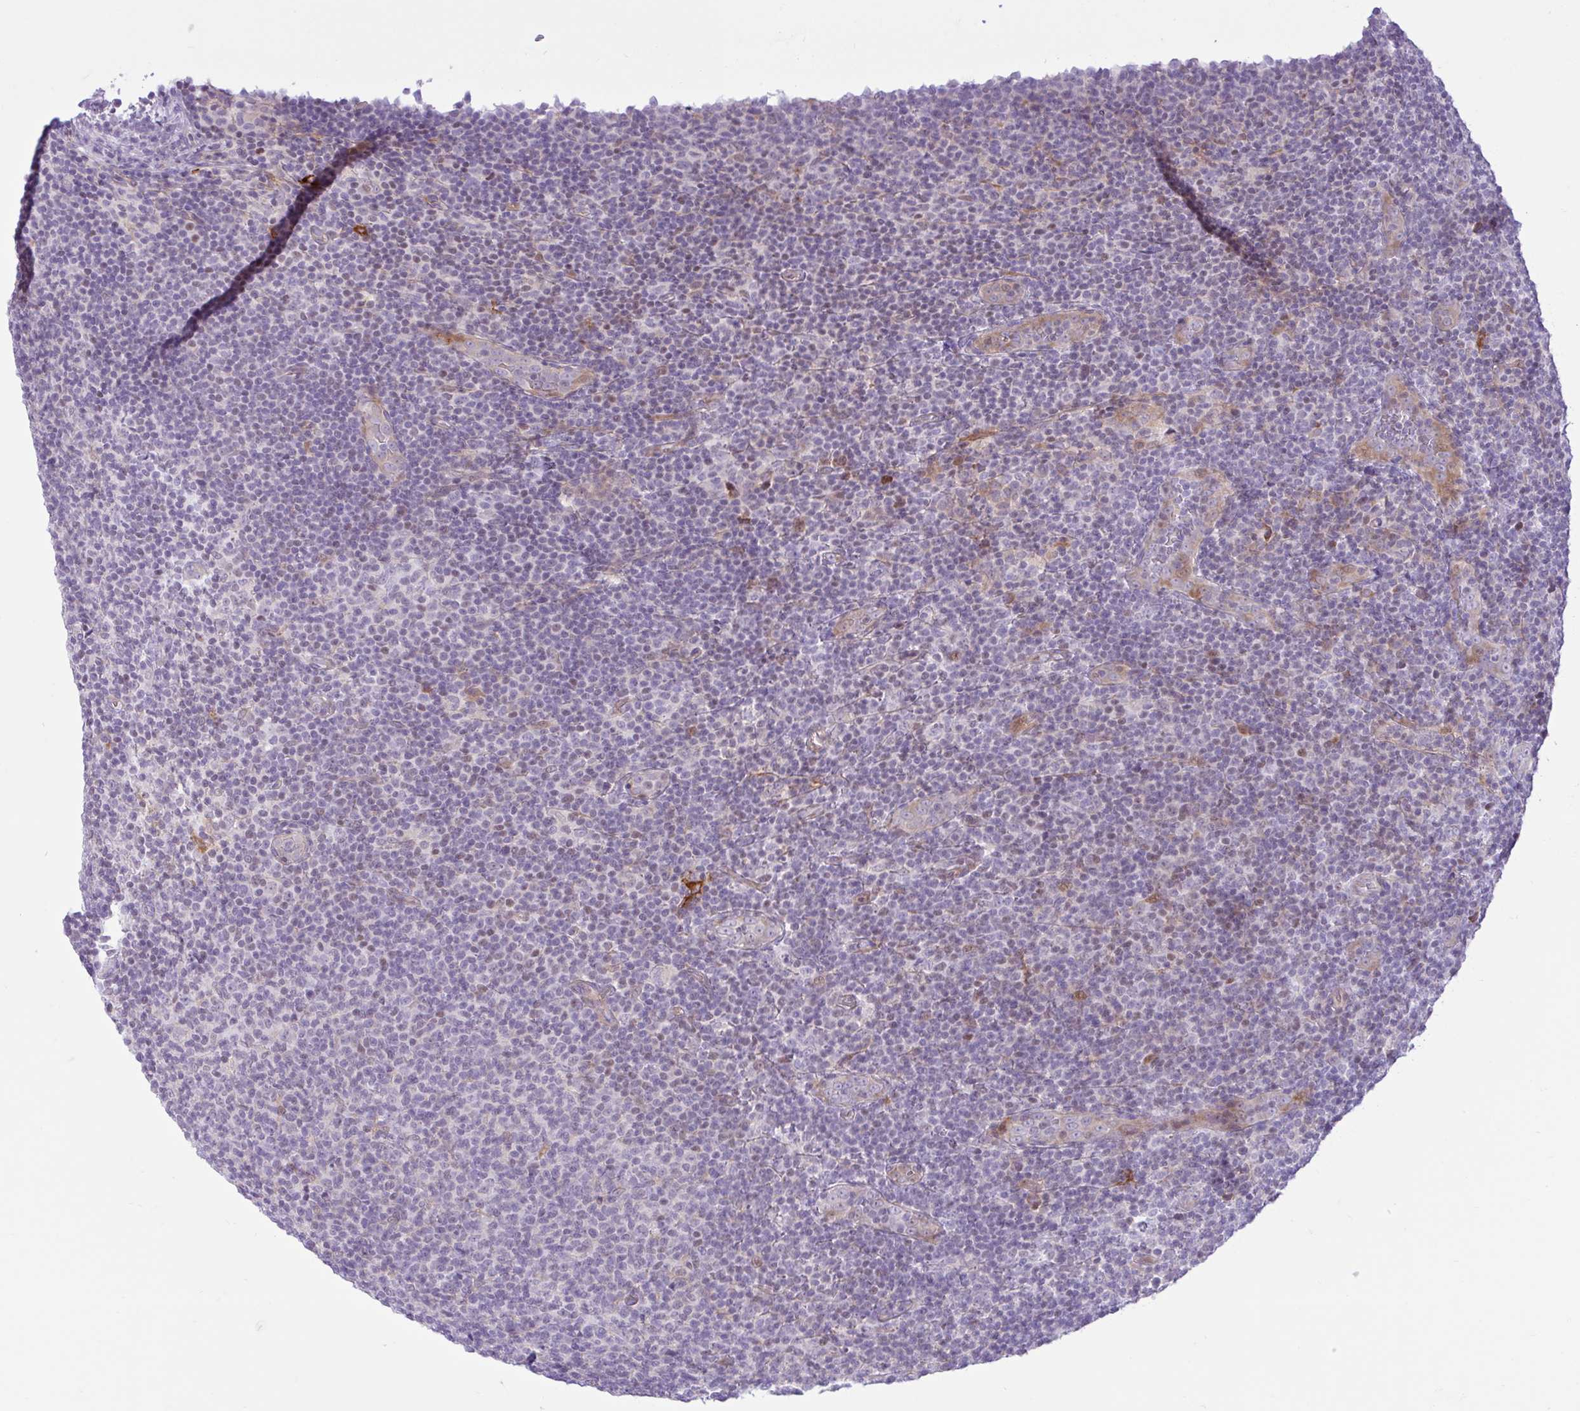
{"staining": {"intensity": "negative", "quantity": "none", "location": "none"}, "tissue": "lymphoma", "cell_type": "Tumor cells", "image_type": "cancer", "snomed": [{"axis": "morphology", "description": "Malignant lymphoma, non-Hodgkin's type, Low grade"}, {"axis": "topography", "description": "Lymph node"}], "caption": "Human lymphoma stained for a protein using immunohistochemistry (IHC) demonstrates no expression in tumor cells.", "gene": "ZNF101", "patient": {"sex": "male", "age": 66}}